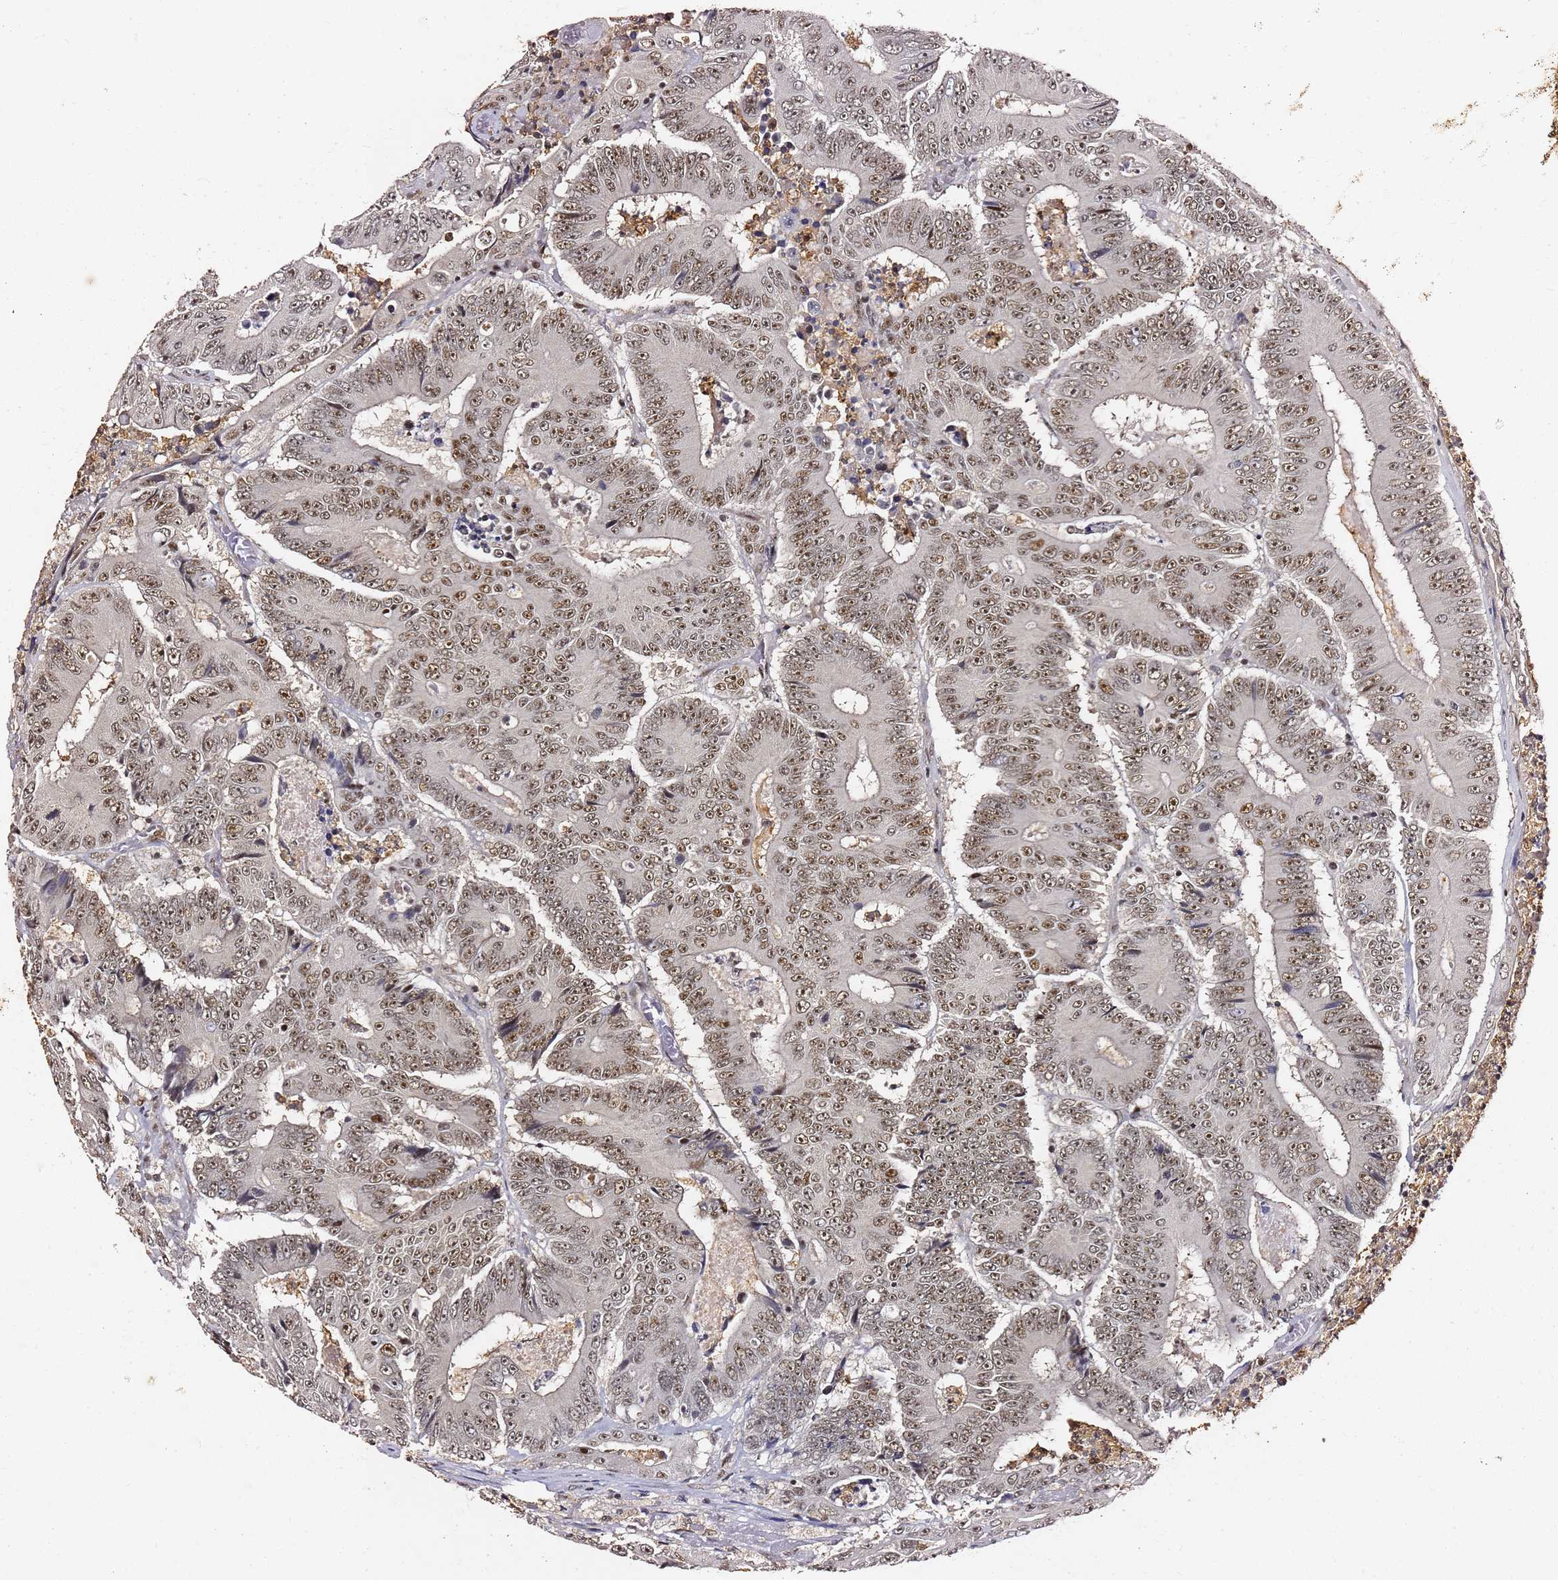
{"staining": {"intensity": "moderate", "quantity": ">75%", "location": "nuclear"}, "tissue": "colorectal cancer", "cell_type": "Tumor cells", "image_type": "cancer", "snomed": [{"axis": "morphology", "description": "Adenocarcinoma, NOS"}, {"axis": "topography", "description": "Colon"}], "caption": "Colorectal adenocarcinoma stained for a protein shows moderate nuclear positivity in tumor cells. Using DAB (brown) and hematoxylin (blue) stains, captured at high magnification using brightfield microscopy.", "gene": "FCF1", "patient": {"sex": "male", "age": 83}}